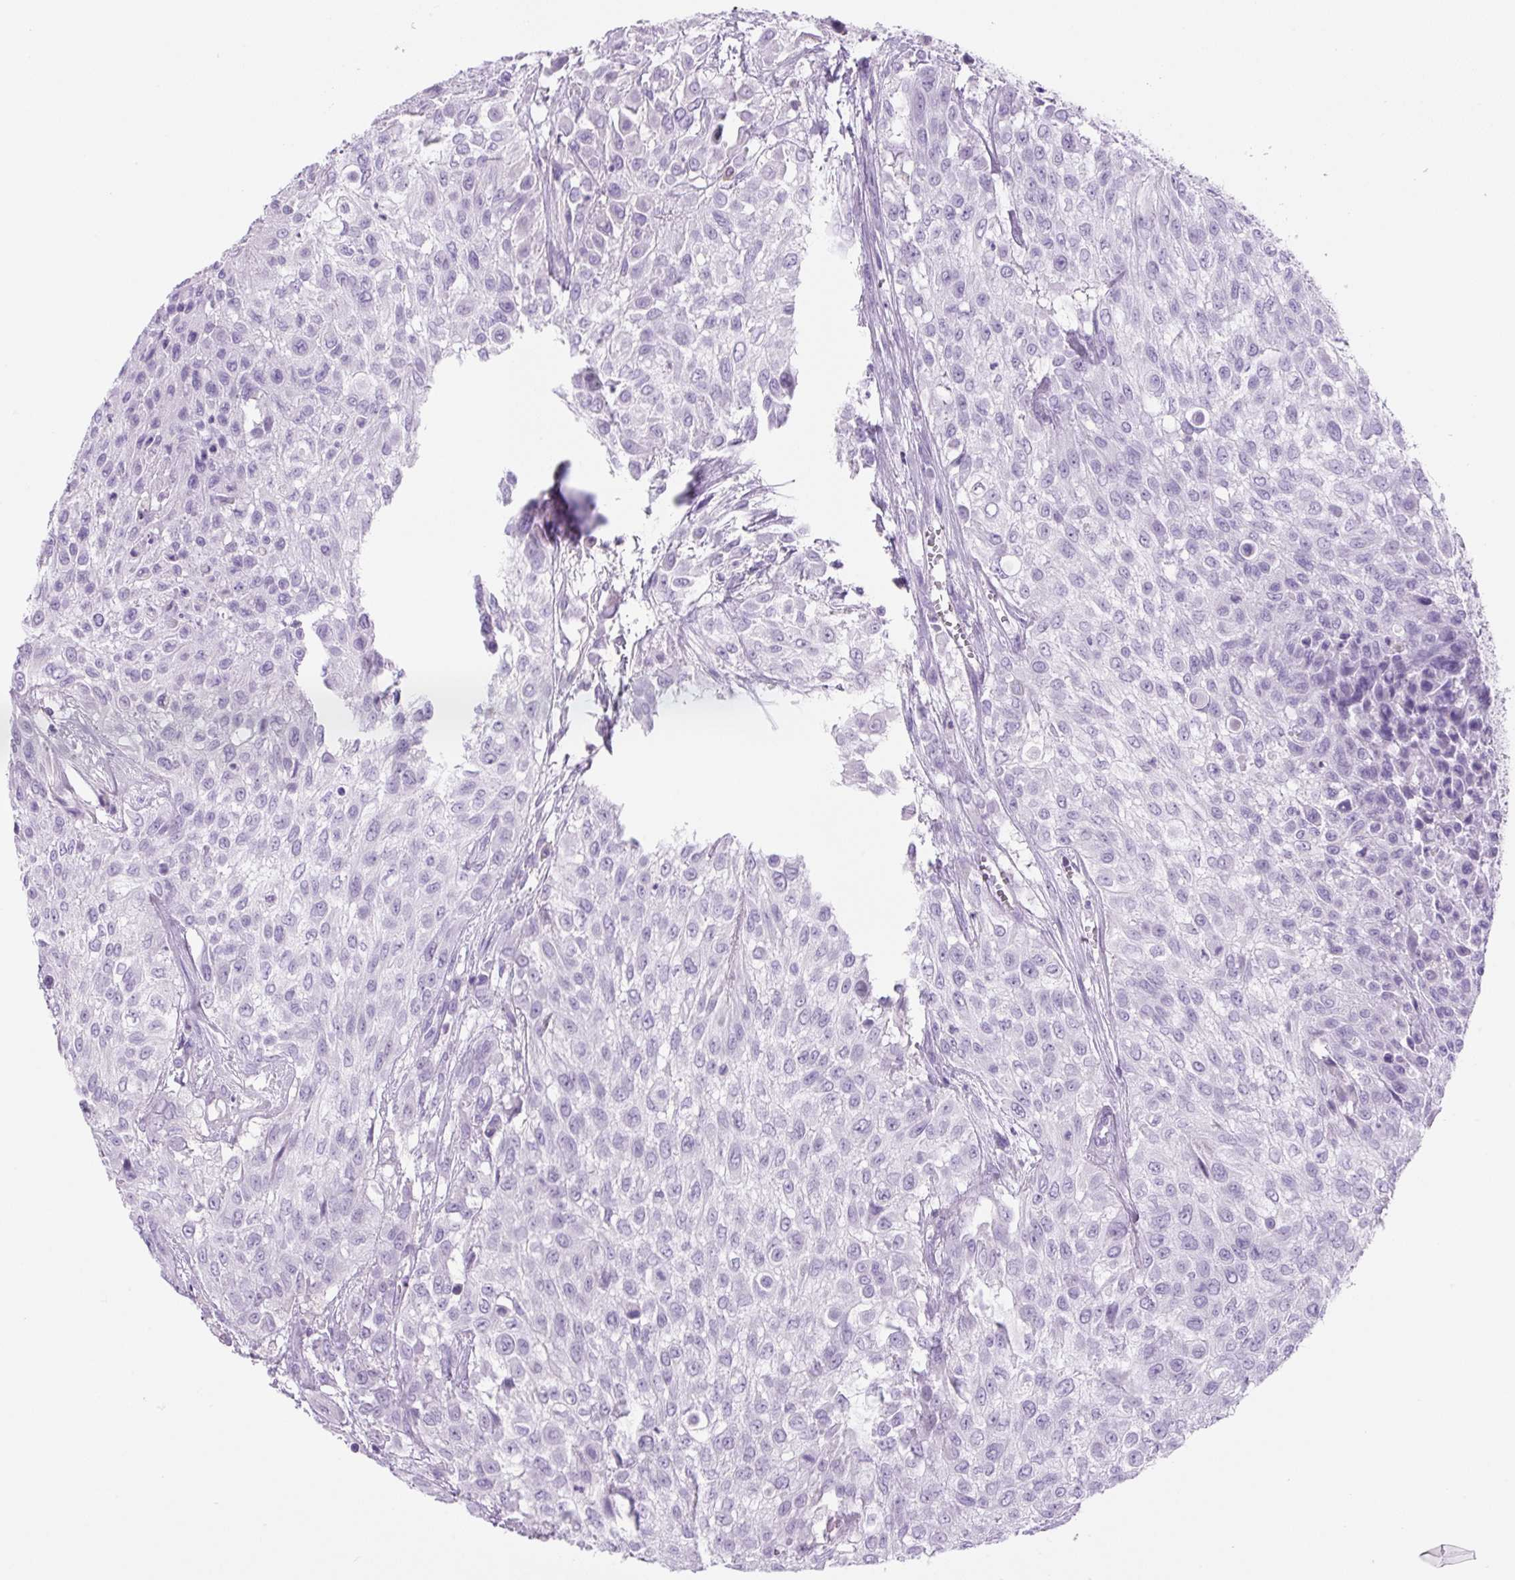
{"staining": {"intensity": "negative", "quantity": "none", "location": "none"}, "tissue": "urothelial cancer", "cell_type": "Tumor cells", "image_type": "cancer", "snomed": [{"axis": "morphology", "description": "Urothelial carcinoma, High grade"}, {"axis": "topography", "description": "Urinary bladder"}], "caption": "This photomicrograph is of urothelial carcinoma (high-grade) stained with immunohistochemistry (IHC) to label a protein in brown with the nuclei are counter-stained blue. There is no expression in tumor cells.", "gene": "PRRT1", "patient": {"sex": "male", "age": 57}}